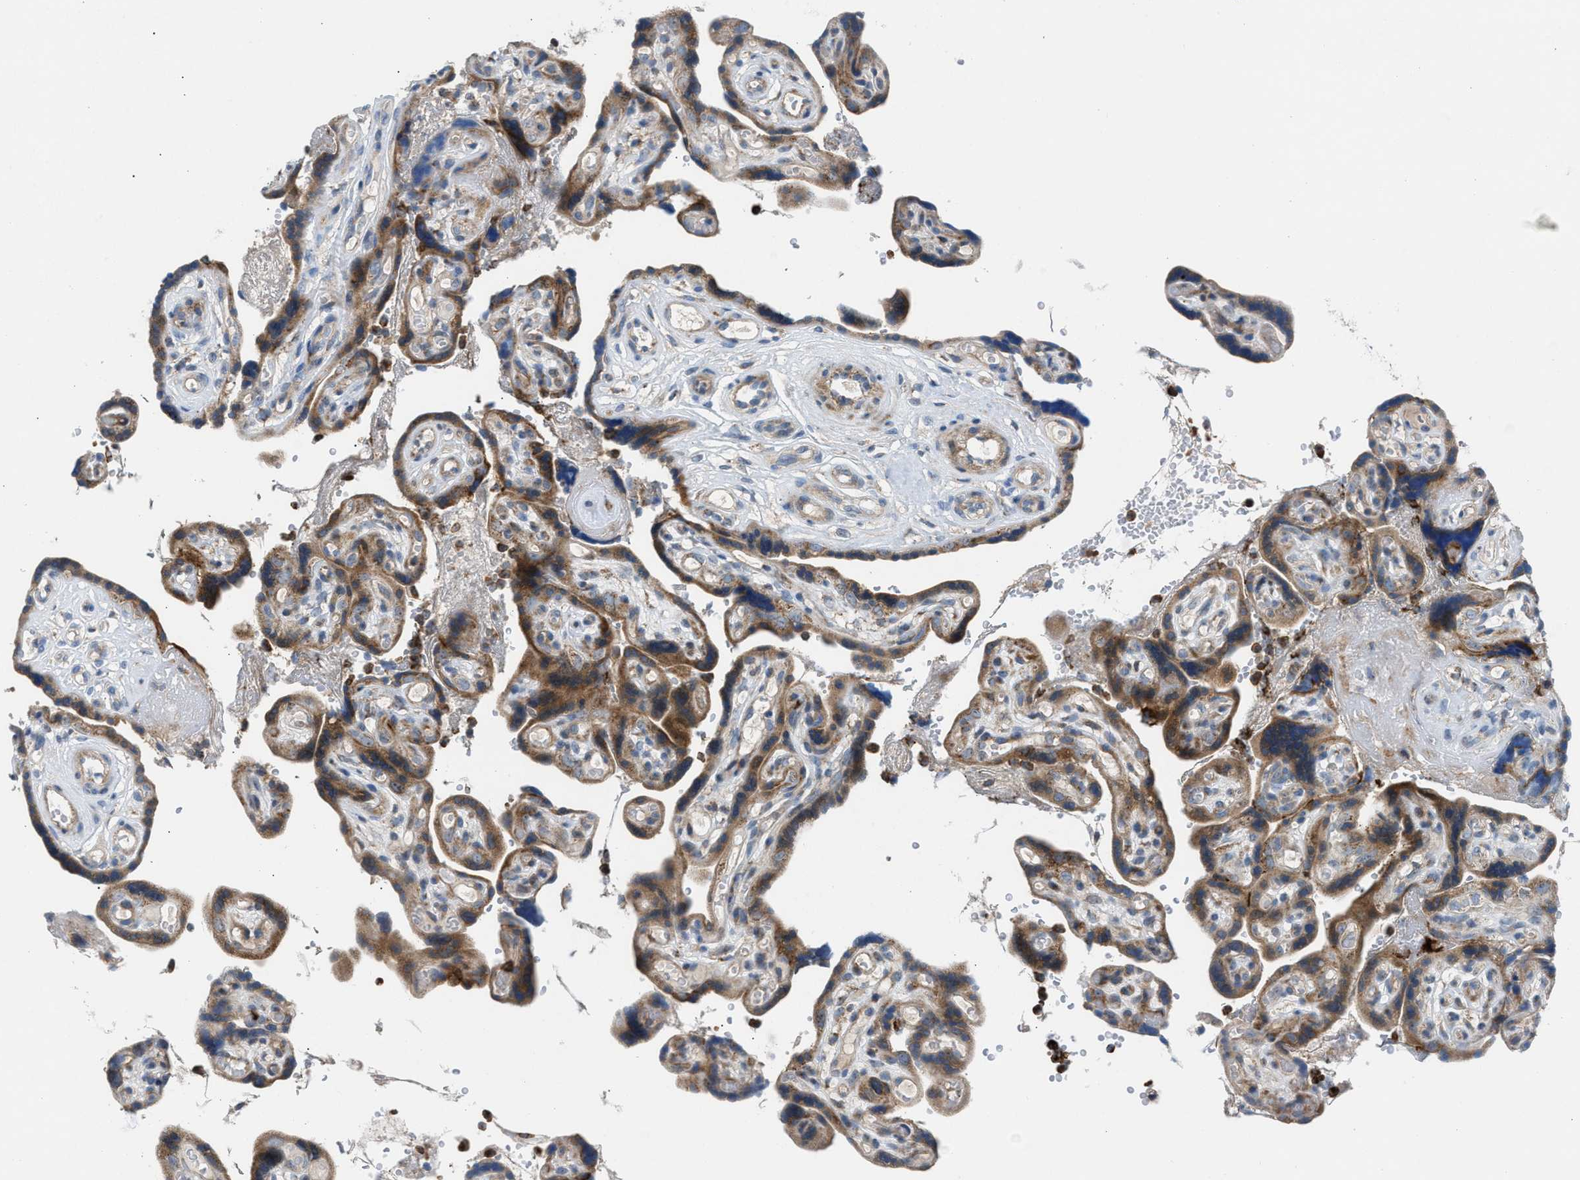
{"staining": {"intensity": "moderate", "quantity": ">75%", "location": "cytoplasmic/membranous,nuclear"}, "tissue": "placenta", "cell_type": "Decidual cells", "image_type": "normal", "snomed": [{"axis": "morphology", "description": "Normal tissue, NOS"}, {"axis": "topography", "description": "Placenta"}], "caption": "A photomicrograph of placenta stained for a protein shows moderate cytoplasmic/membranous,nuclear brown staining in decidual cells.", "gene": "TPH1", "patient": {"sex": "female", "age": 30}}